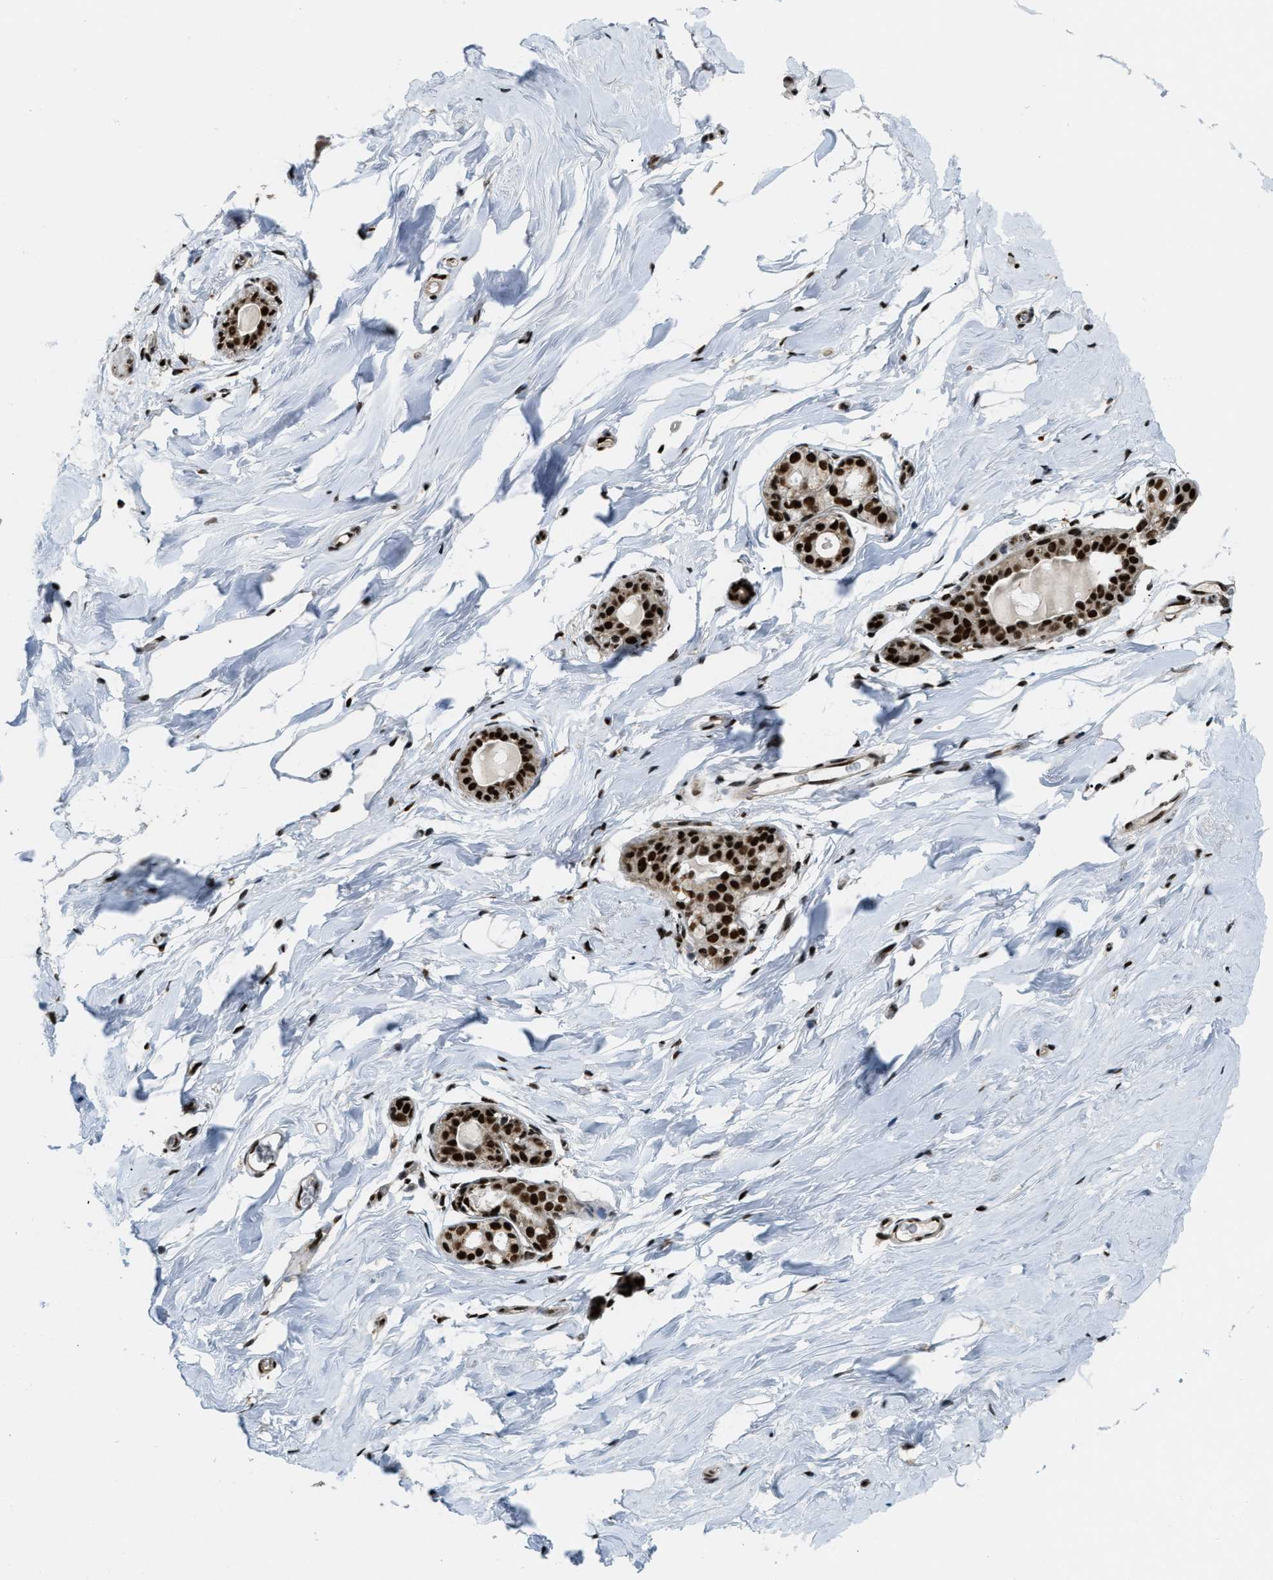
{"staining": {"intensity": "strong", "quantity": ">75%", "location": "nuclear"}, "tissue": "breast", "cell_type": "Glandular cells", "image_type": "normal", "snomed": [{"axis": "morphology", "description": "Normal tissue, NOS"}, {"axis": "topography", "description": "Breast"}], "caption": "Protein expression analysis of unremarkable breast shows strong nuclear positivity in about >75% of glandular cells.", "gene": "NUMA1", "patient": {"sex": "female", "age": 62}}